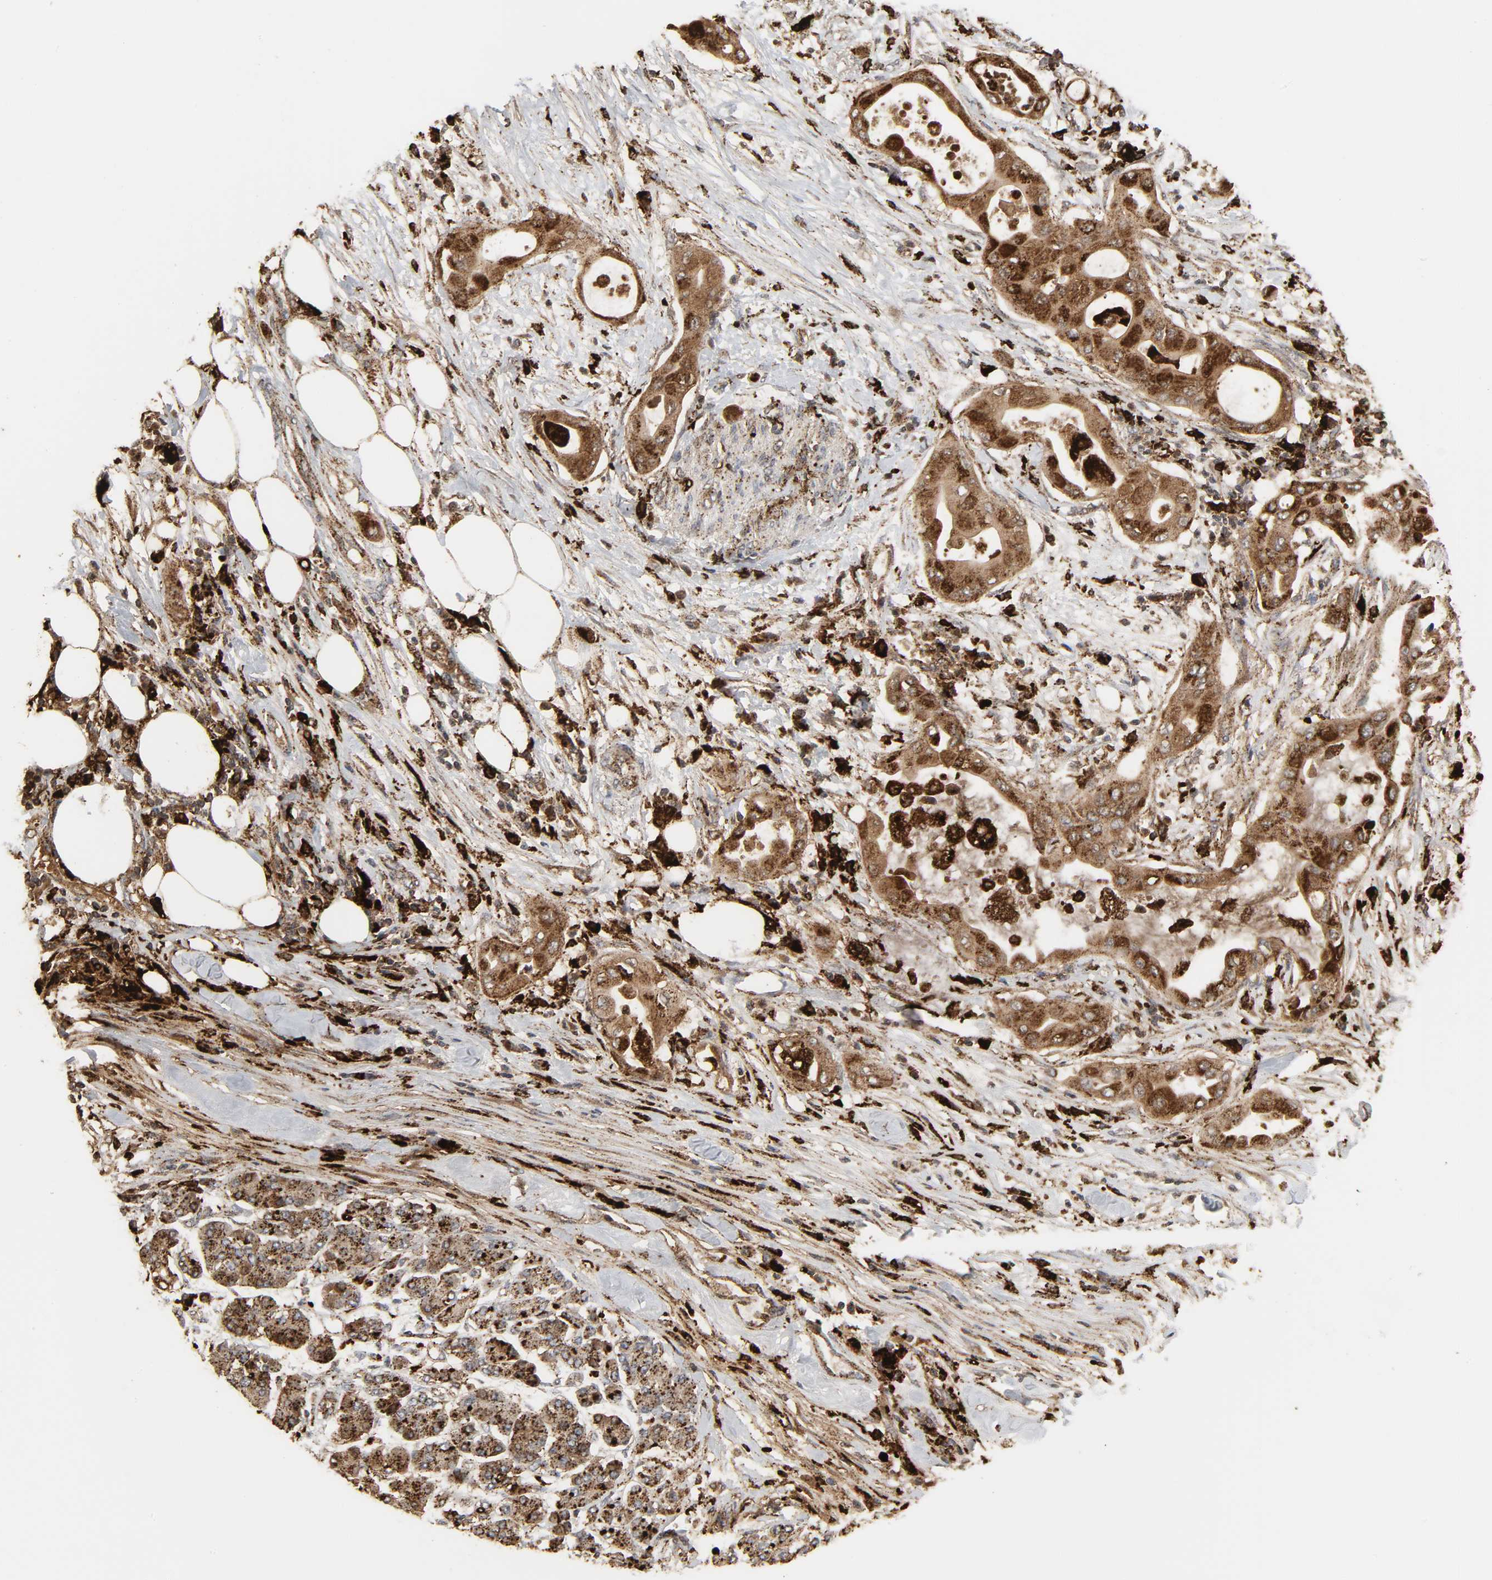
{"staining": {"intensity": "strong", "quantity": ">75%", "location": "cytoplasmic/membranous"}, "tissue": "pancreatic cancer", "cell_type": "Tumor cells", "image_type": "cancer", "snomed": [{"axis": "morphology", "description": "Adenocarcinoma, NOS"}, {"axis": "morphology", "description": "Adenocarcinoma, metastatic, NOS"}, {"axis": "topography", "description": "Lymph node"}, {"axis": "topography", "description": "Pancreas"}, {"axis": "topography", "description": "Duodenum"}], "caption": "Pancreatic metastatic adenocarcinoma stained for a protein (brown) displays strong cytoplasmic/membranous positive positivity in about >75% of tumor cells.", "gene": "PSAP", "patient": {"sex": "female", "age": 64}}